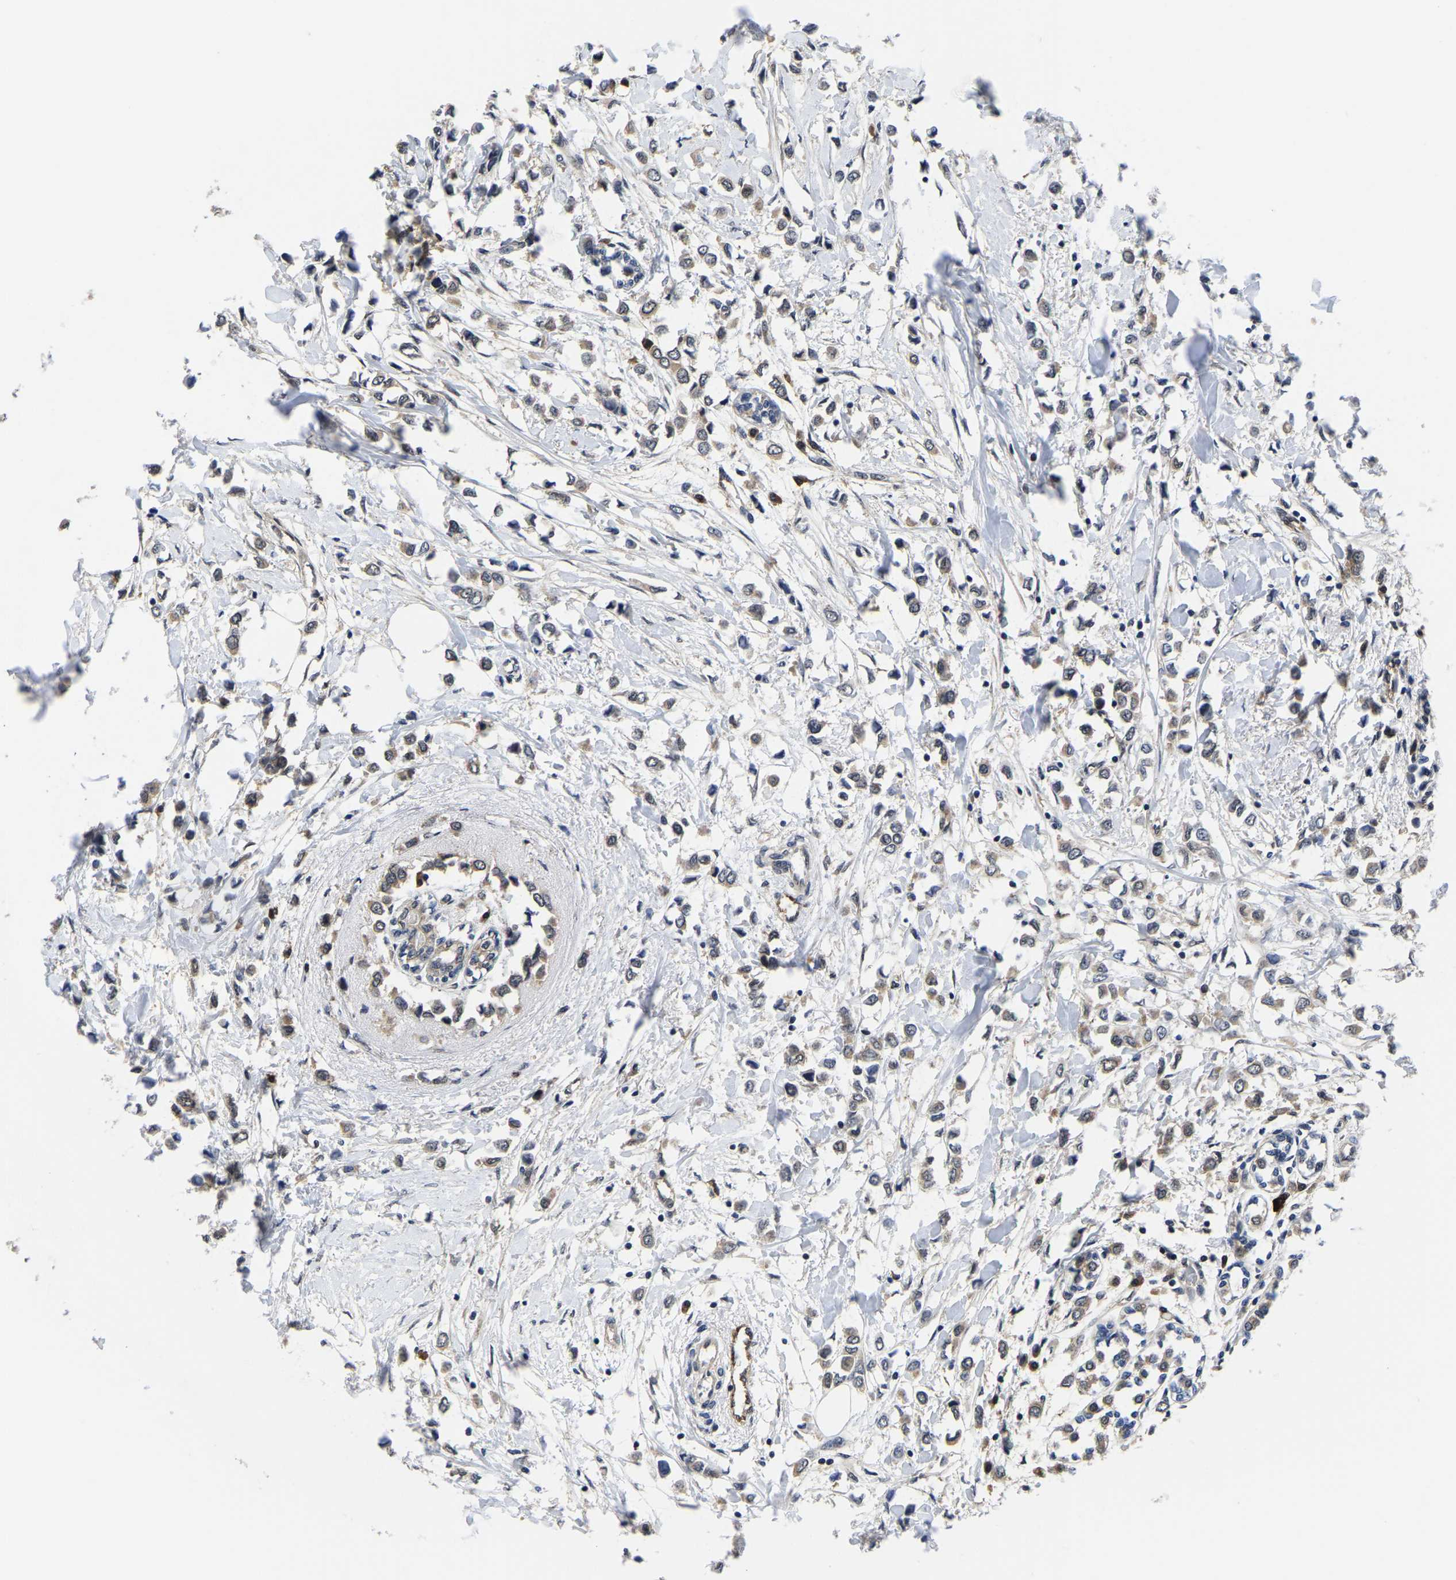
{"staining": {"intensity": "weak", "quantity": "25%-75%", "location": "cytoplasmic/membranous"}, "tissue": "breast cancer", "cell_type": "Tumor cells", "image_type": "cancer", "snomed": [{"axis": "morphology", "description": "Lobular carcinoma"}, {"axis": "topography", "description": "Breast"}], "caption": "Protein staining by IHC reveals weak cytoplasmic/membranous staining in approximately 25%-75% of tumor cells in lobular carcinoma (breast). (DAB IHC, brown staining for protein, blue staining for nuclei).", "gene": "MCOLN2", "patient": {"sex": "female", "age": 51}}